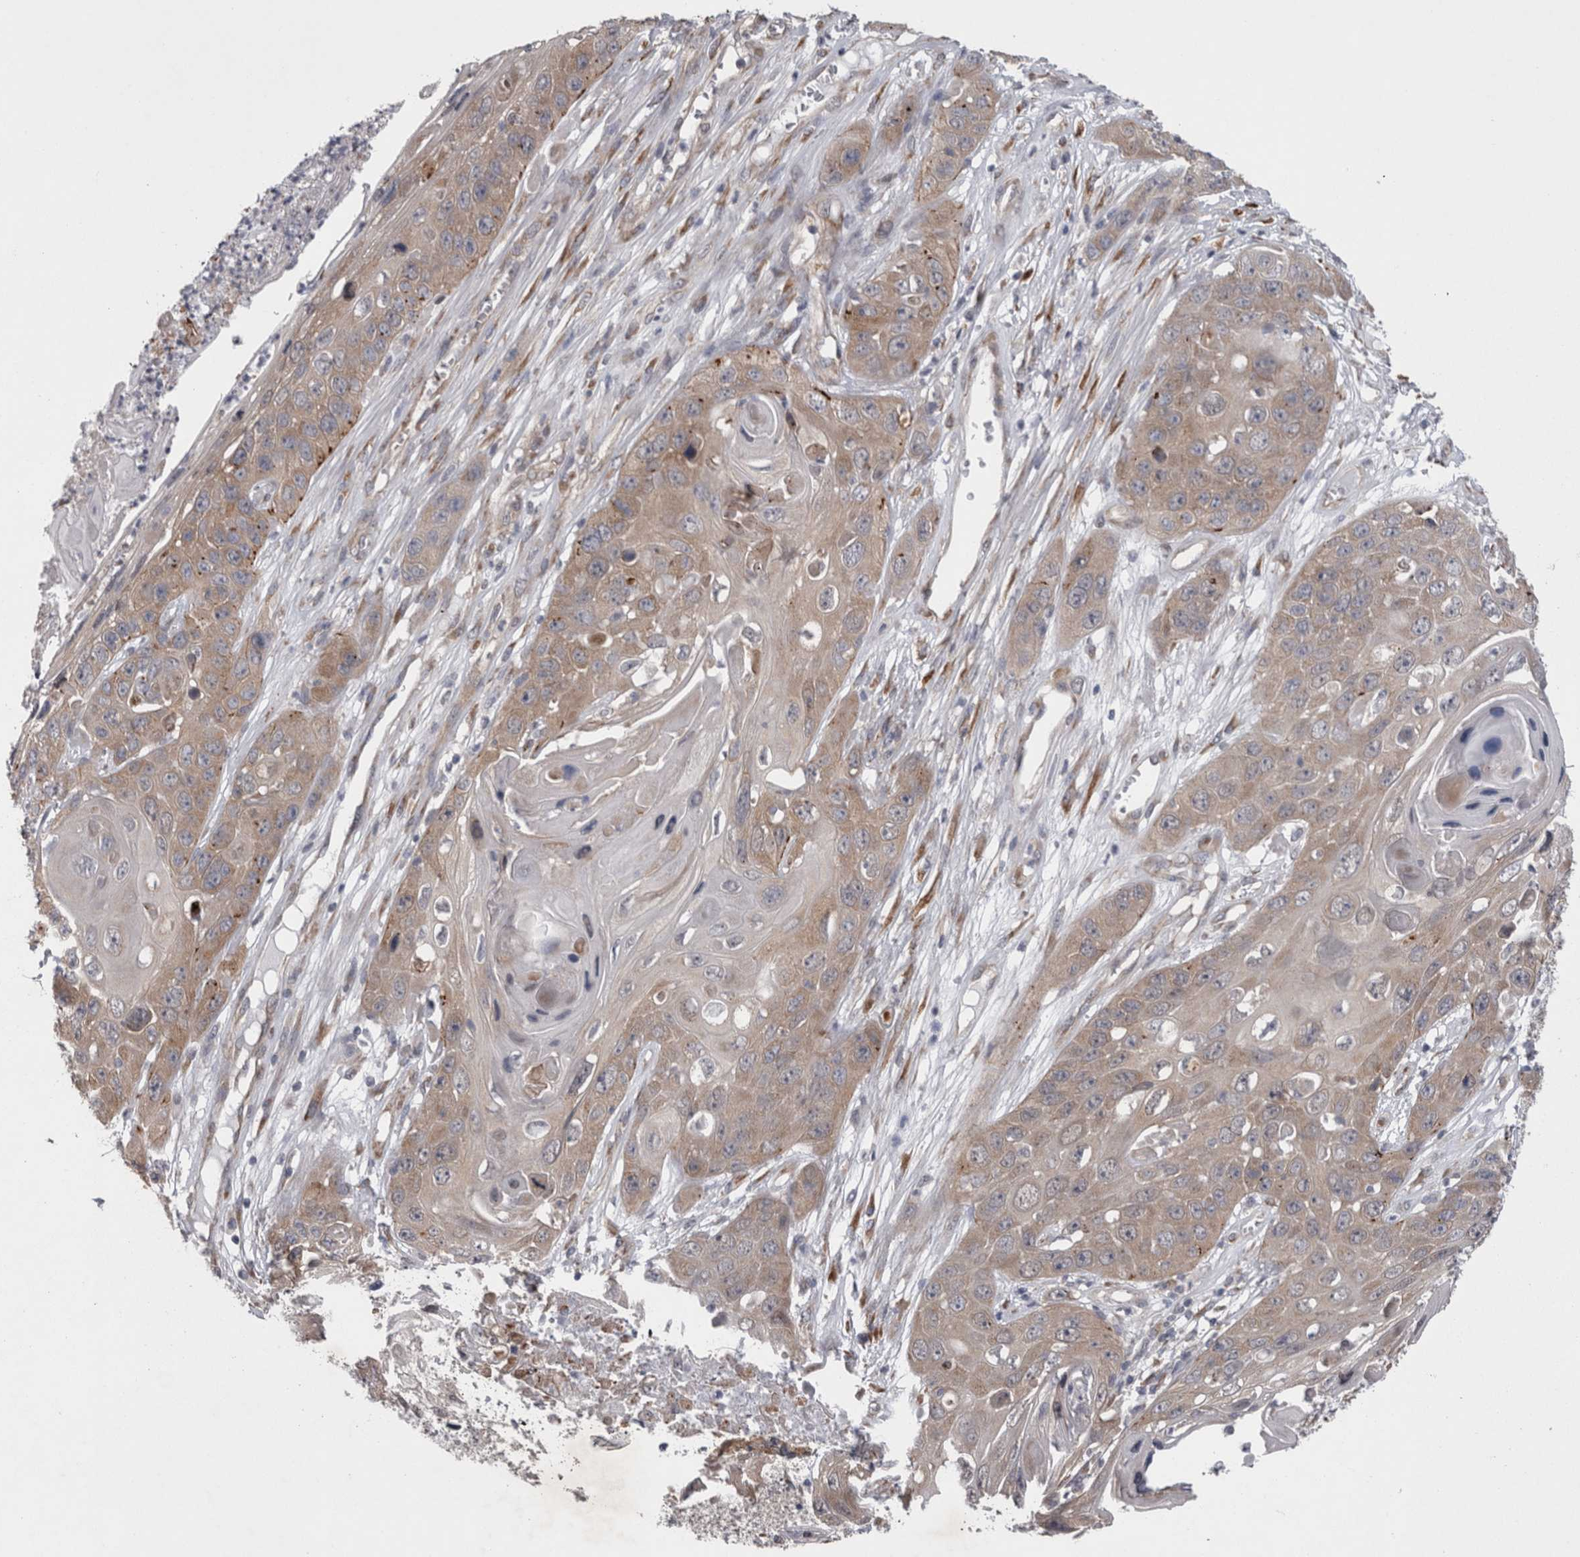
{"staining": {"intensity": "weak", "quantity": "25%-75%", "location": "cytoplasmic/membranous"}, "tissue": "skin cancer", "cell_type": "Tumor cells", "image_type": "cancer", "snomed": [{"axis": "morphology", "description": "Squamous cell carcinoma, NOS"}, {"axis": "topography", "description": "Skin"}], "caption": "Weak cytoplasmic/membranous expression for a protein is present in approximately 25%-75% of tumor cells of squamous cell carcinoma (skin) using immunohistochemistry.", "gene": "DDX6", "patient": {"sex": "male", "age": 55}}